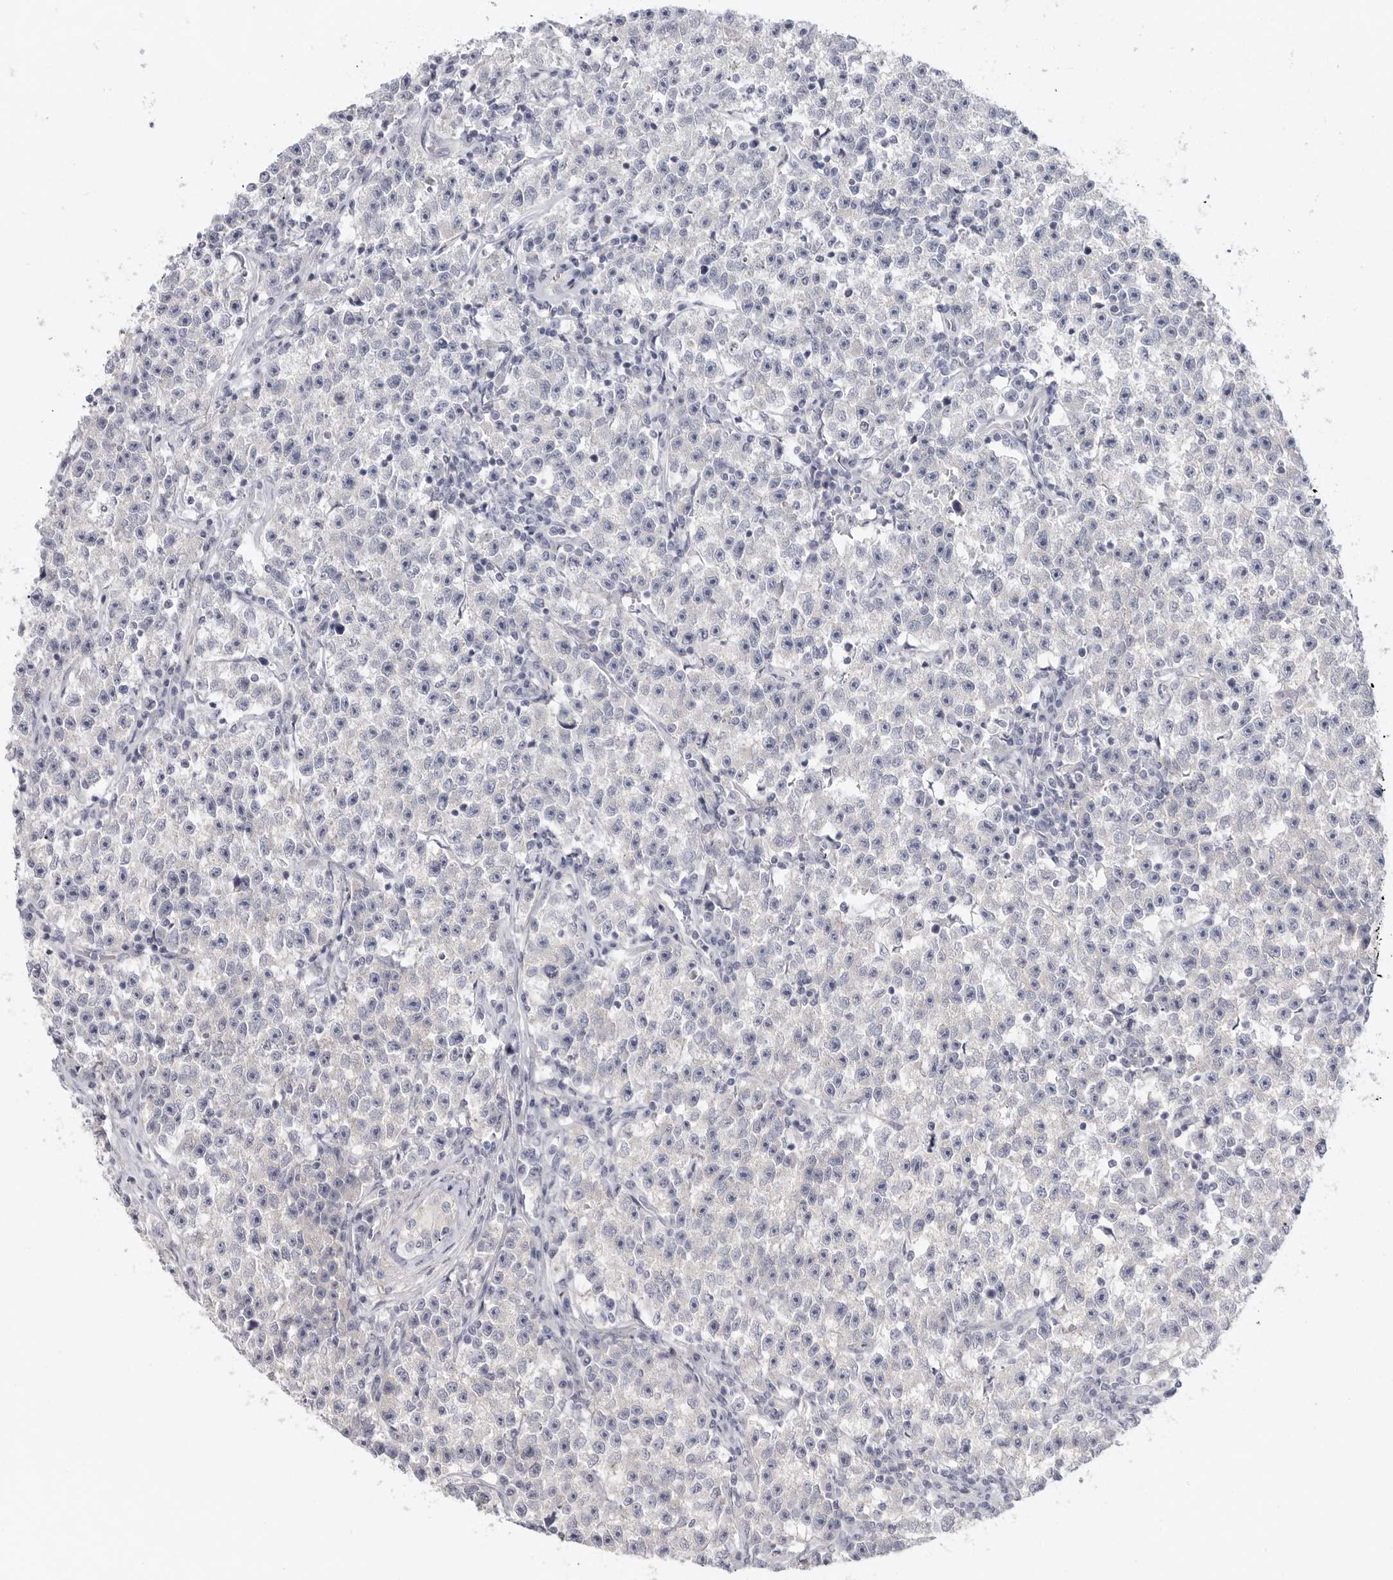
{"staining": {"intensity": "negative", "quantity": "none", "location": "none"}, "tissue": "testis cancer", "cell_type": "Tumor cells", "image_type": "cancer", "snomed": [{"axis": "morphology", "description": "Seminoma, NOS"}, {"axis": "topography", "description": "Testis"}], "caption": "This is an IHC photomicrograph of human testis cancer. There is no positivity in tumor cells.", "gene": "ELP3", "patient": {"sex": "male", "age": 22}}